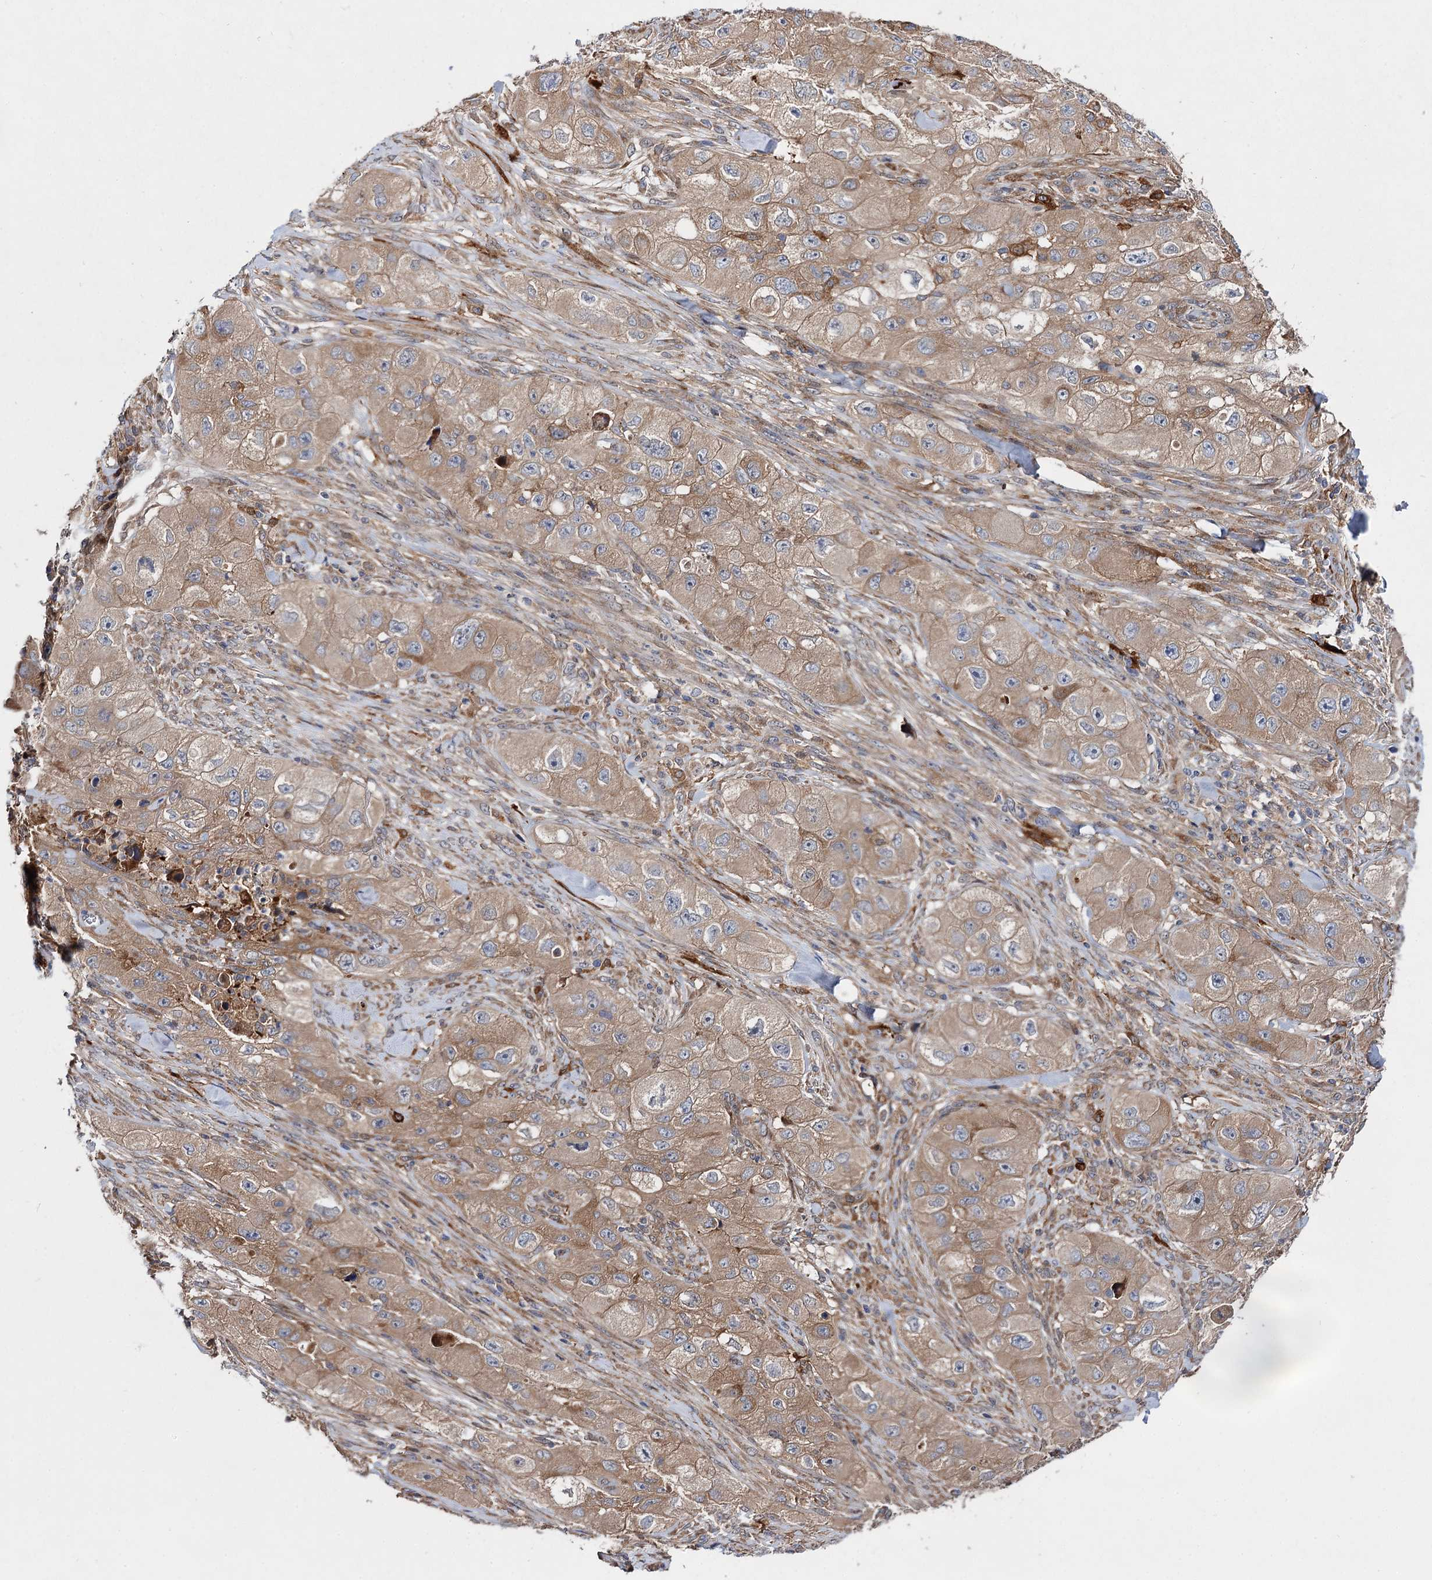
{"staining": {"intensity": "moderate", "quantity": "25%-75%", "location": "cytoplasmic/membranous"}, "tissue": "skin cancer", "cell_type": "Tumor cells", "image_type": "cancer", "snomed": [{"axis": "morphology", "description": "Squamous cell carcinoma, NOS"}, {"axis": "topography", "description": "Skin"}, {"axis": "topography", "description": "Subcutis"}], "caption": "About 25%-75% of tumor cells in squamous cell carcinoma (skin) exhibit moderate cytoplasmic/membranous protein staining as visualized by brown immunohistochemical staining.", "gene": "NAA25", "patient": {"sex": "male", "age": 73}}